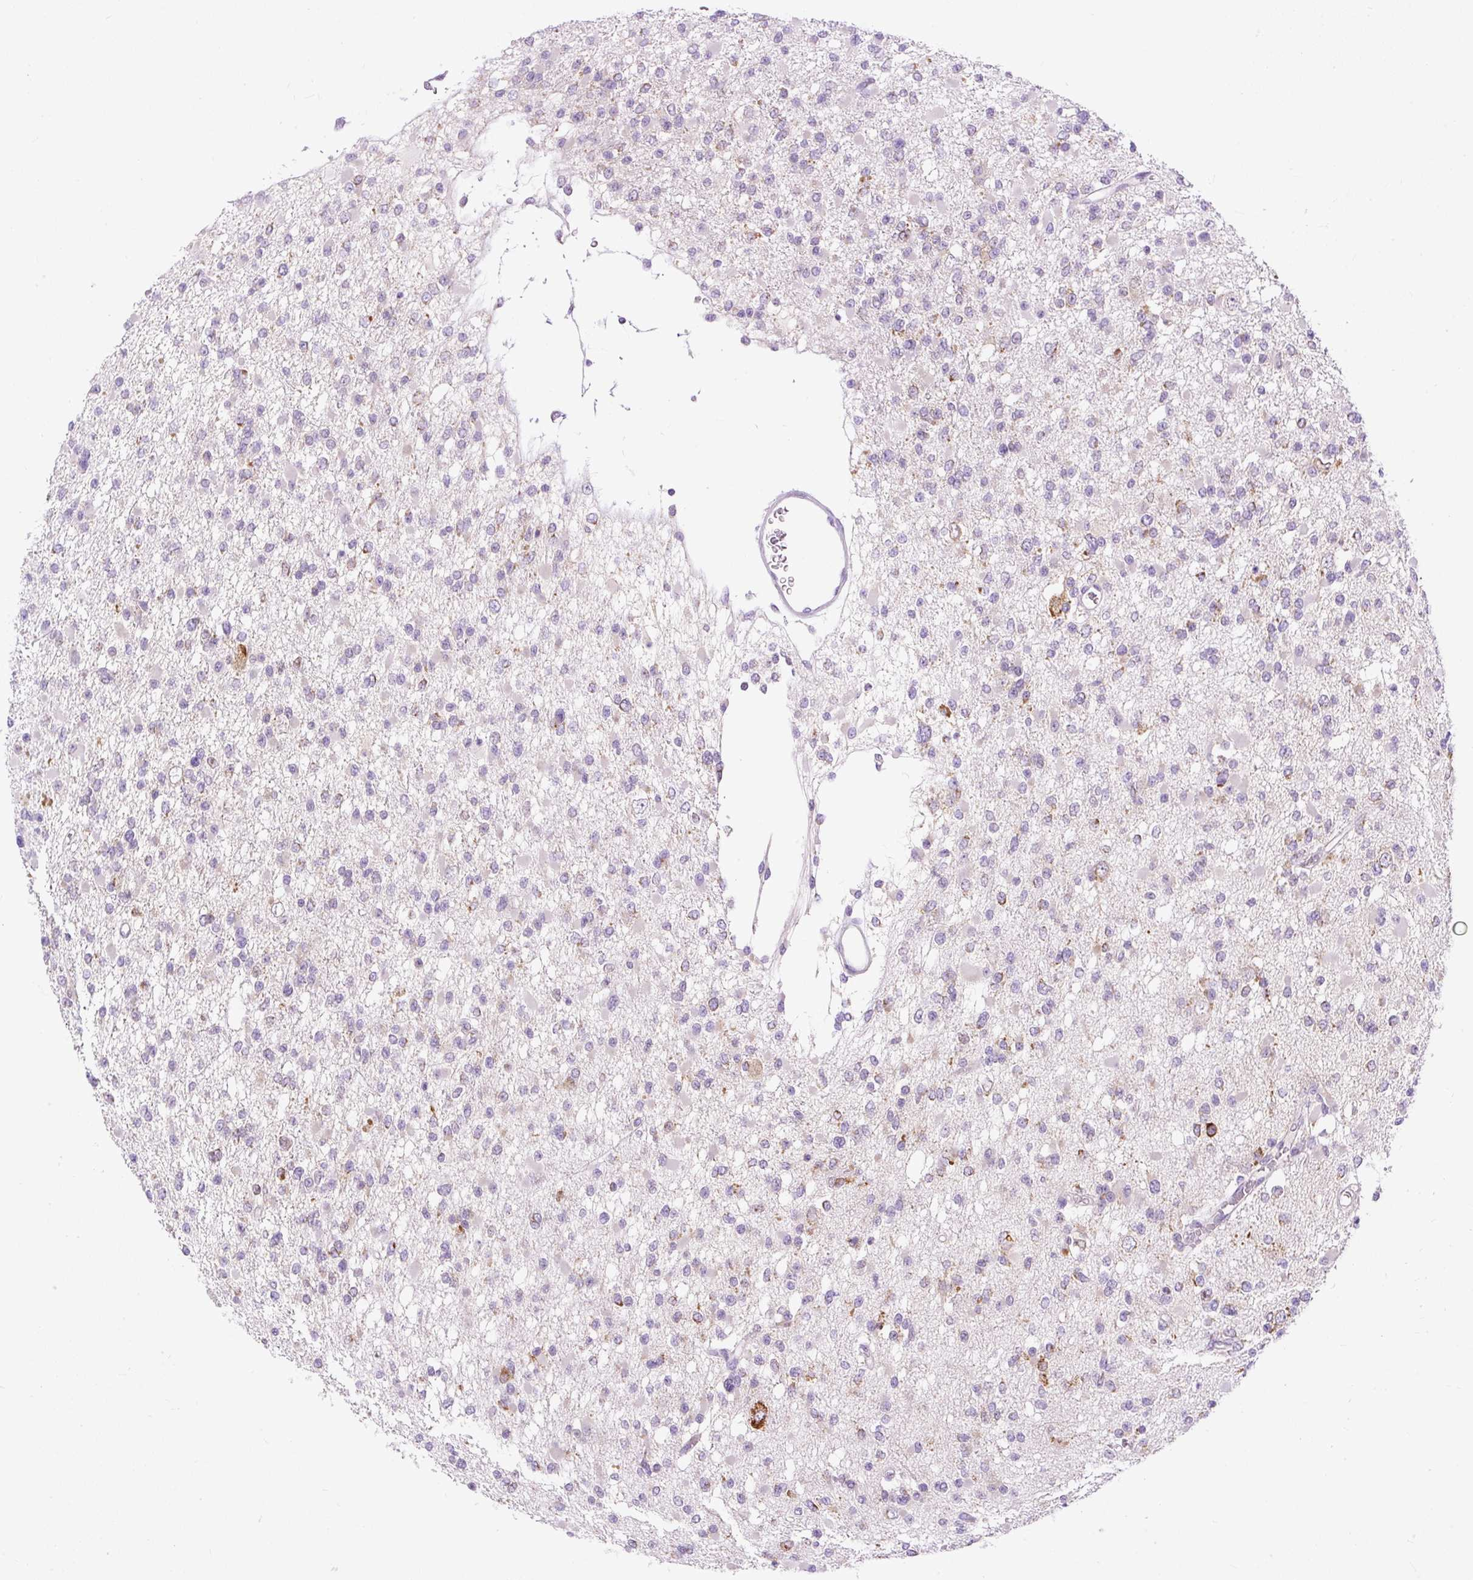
{"staining": {"intensity": "negative", "quantity": "none", "location": "none"}, "tissue": "glioma", "cell_type": "Tumor cells", "image_type": "cancer", "snomed": [{"axis": "morphology", "description": "Glioma, malignant, Low grade"}, {"axis": "topography", "description": "Brain"}], "caption": "A high-resolution micrograph shows IHC staining of malignant glioma (low-grade), which shows no significant expression in tumor cells.", "gene": "FMC1", "patient": {"sex": "female", "age": 22}}